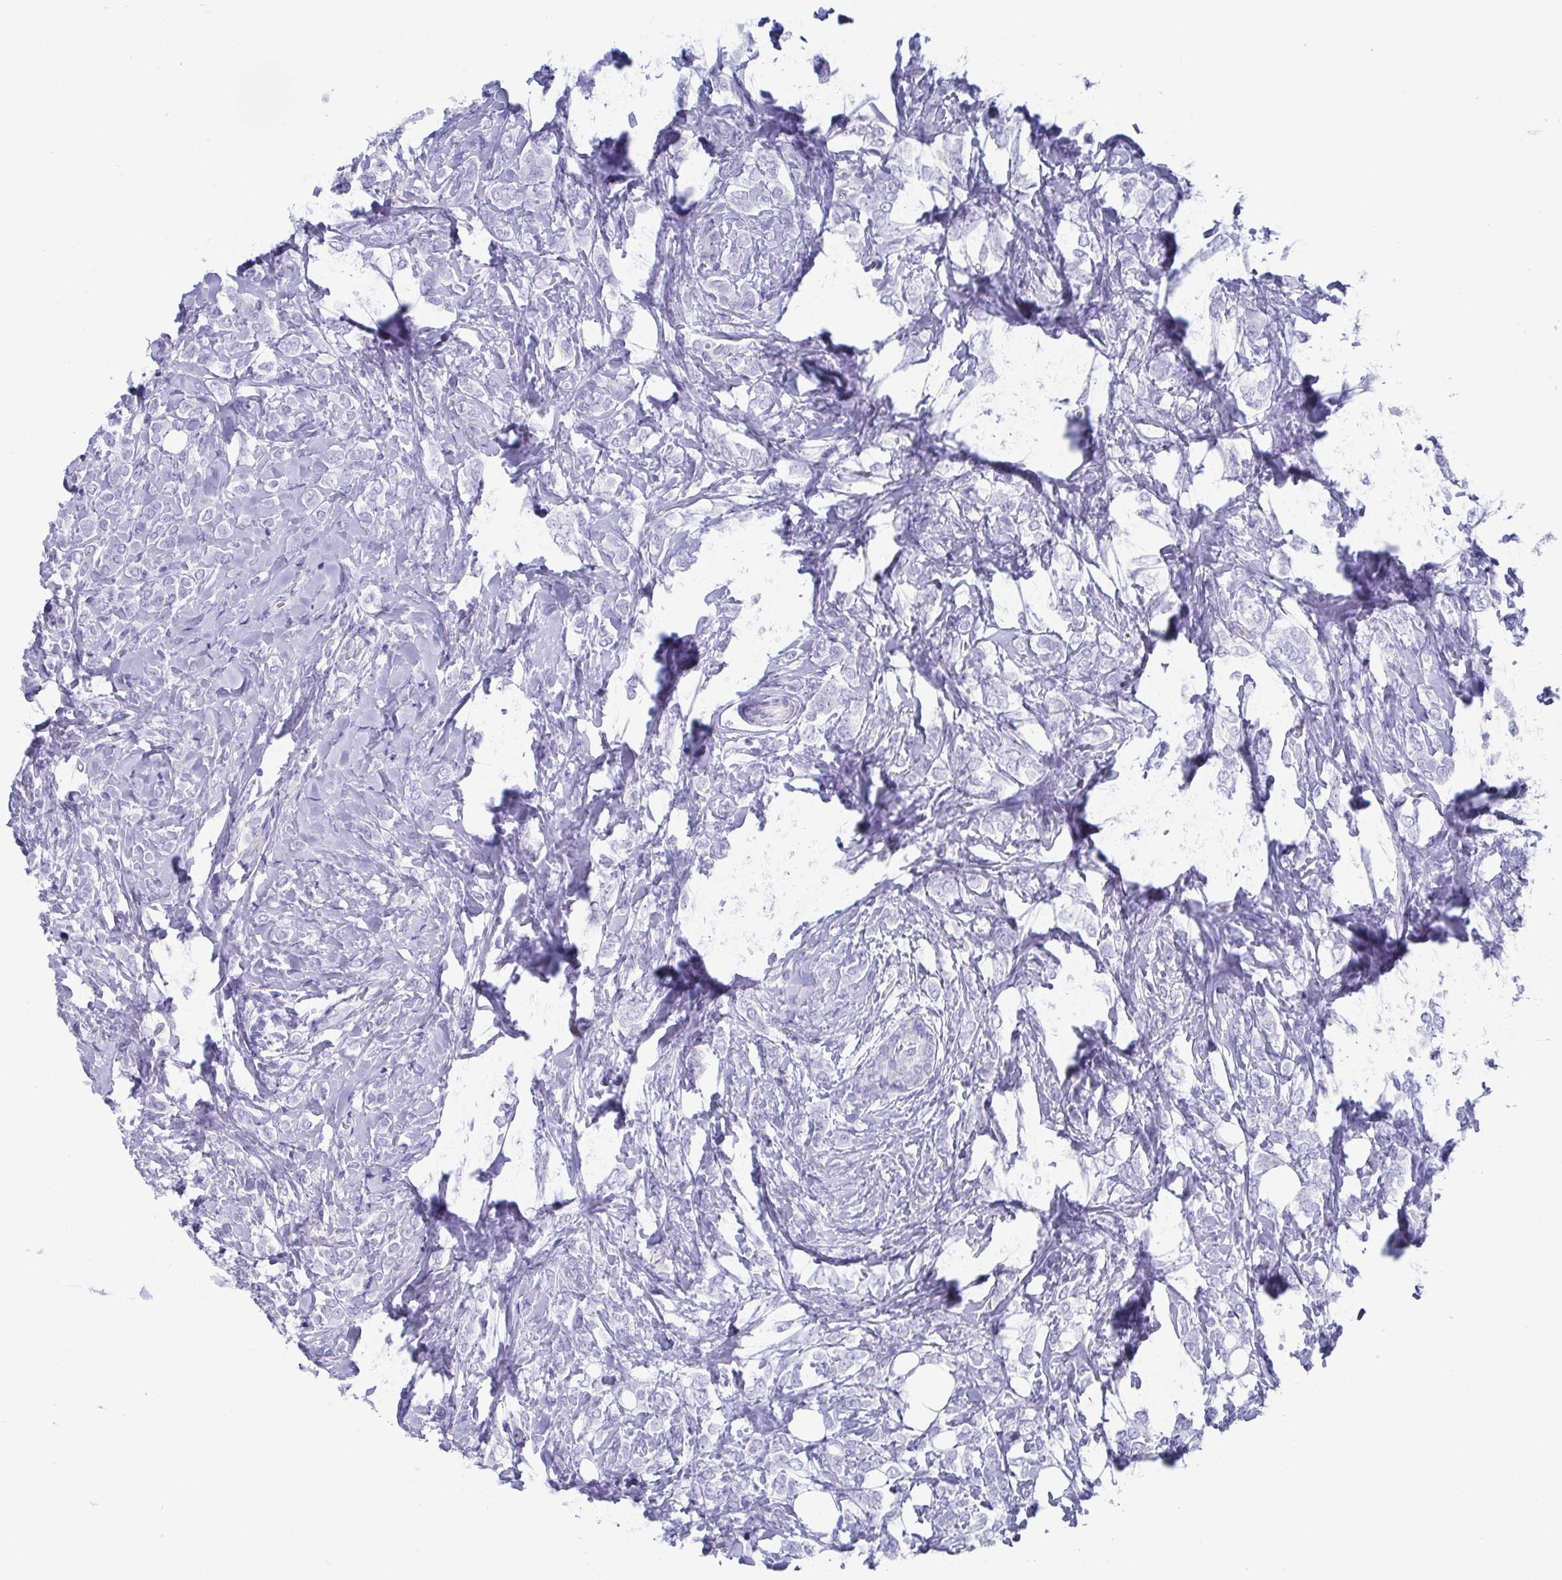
{"staining": {"intensity": "negative", "quantity": "none", "location": "none"}, "tissue": "breast cancer", "cell_type": "Tumor cells", "image_type": "cancer", "snomed": [{"axis": "morphology", "description": "Lobular carcinoma"}, {"axis": "topography", "description": "Breast"}], "caption": "Immunohistochemical staining of human breast cancer shows no significant expression in tumor cells.", "gene": "SCGN", "patient": {"sex": "female", "age": 49}}